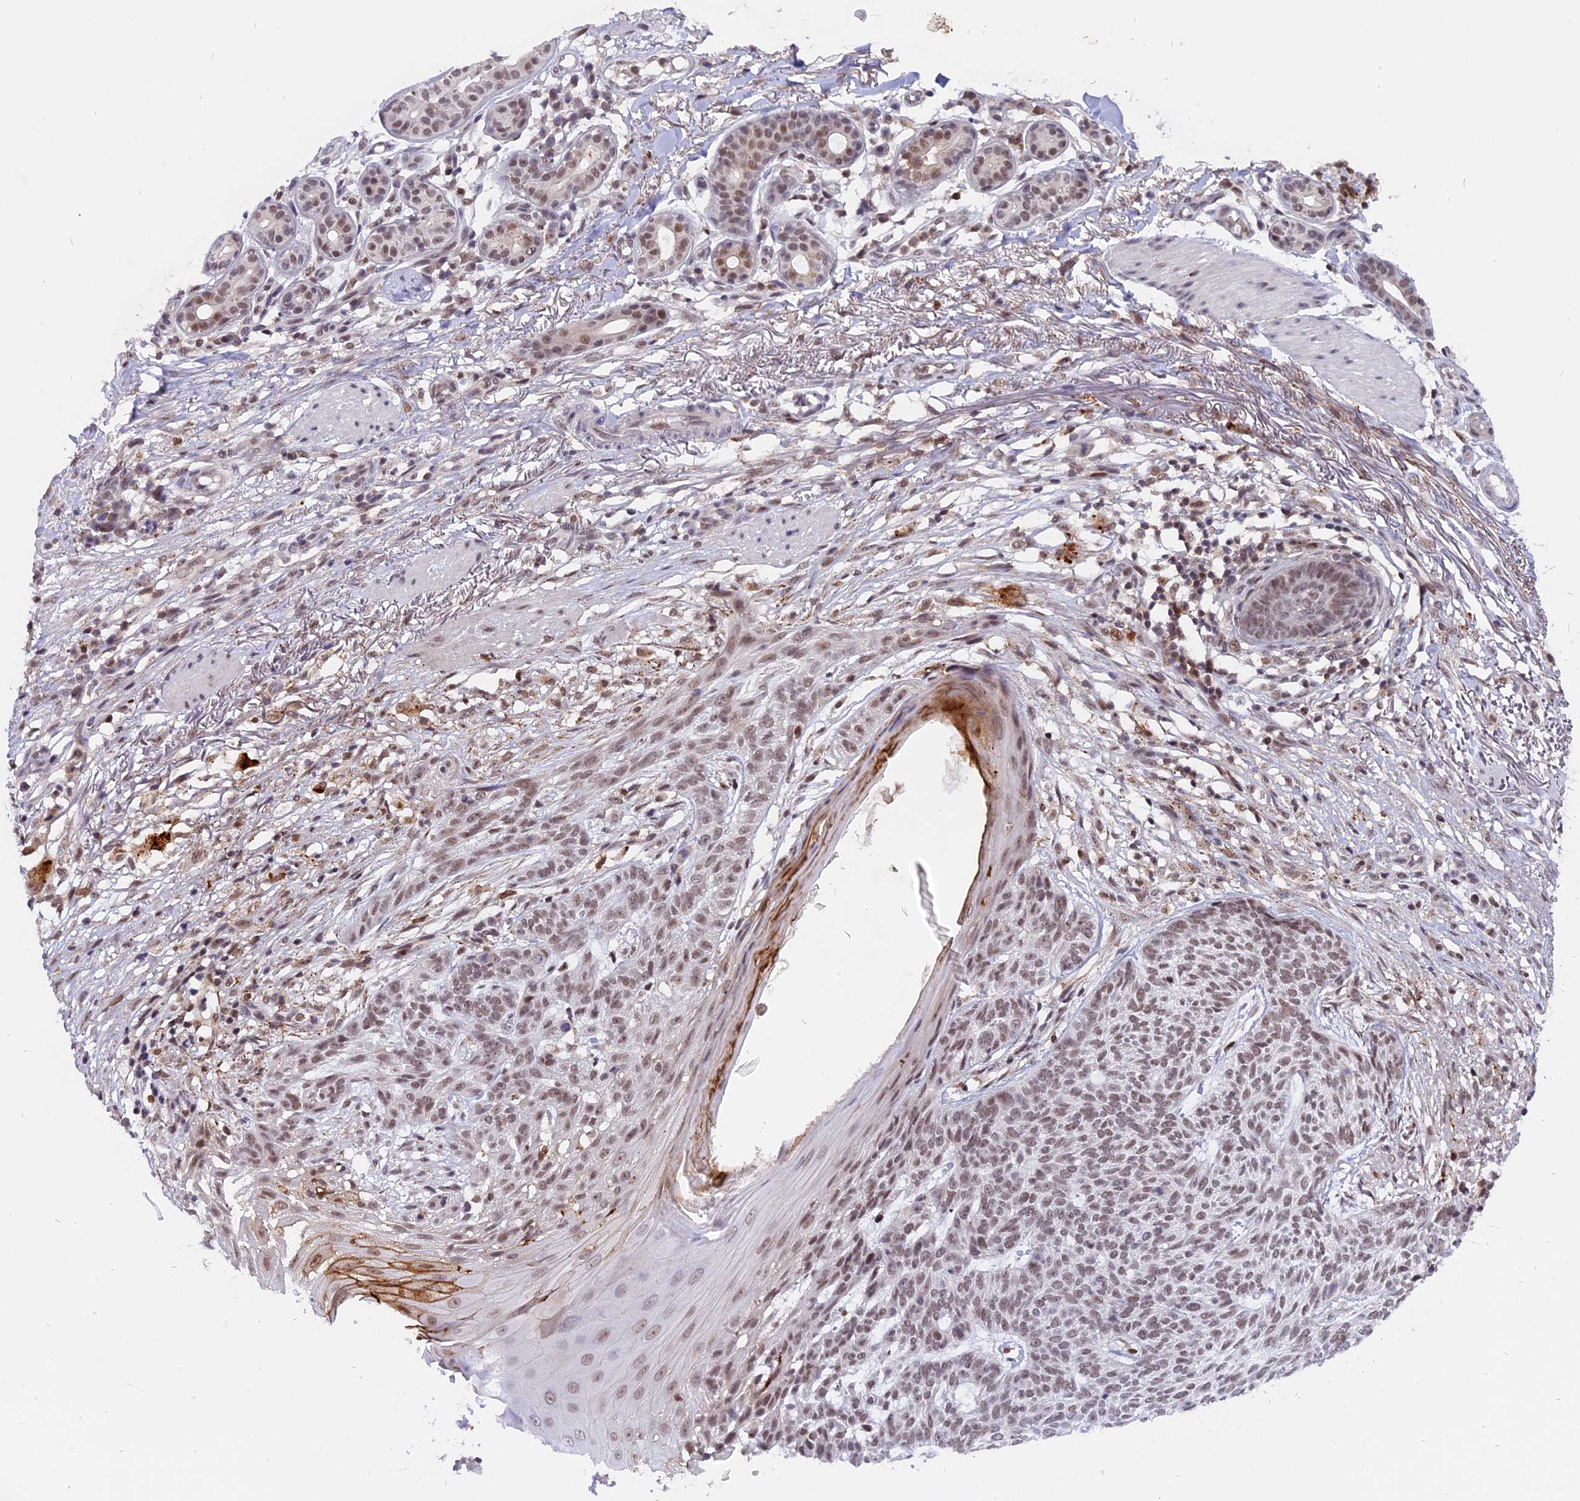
{"staining": {"intensity": "weak", "quantity": ">75%", "location": "nuclear"}, "tissue": "skin cancer", "cell_type": "Tumor cells", "image_type": "cancer", "snomed": [{"axis": "morphology", "description": "Normal tissue, NOS"}, {"axis": "morphology", "description": "Basal cell carcinoma"}, {"axis": "topography", "description": "Skin"}], "caption": "A photomicrograph of skin cancer stained for a protein reveals weak nuclear brown staining in tumor cells.", "gene": "TADA3", "patient": {"sex": "male", "age": 64}}